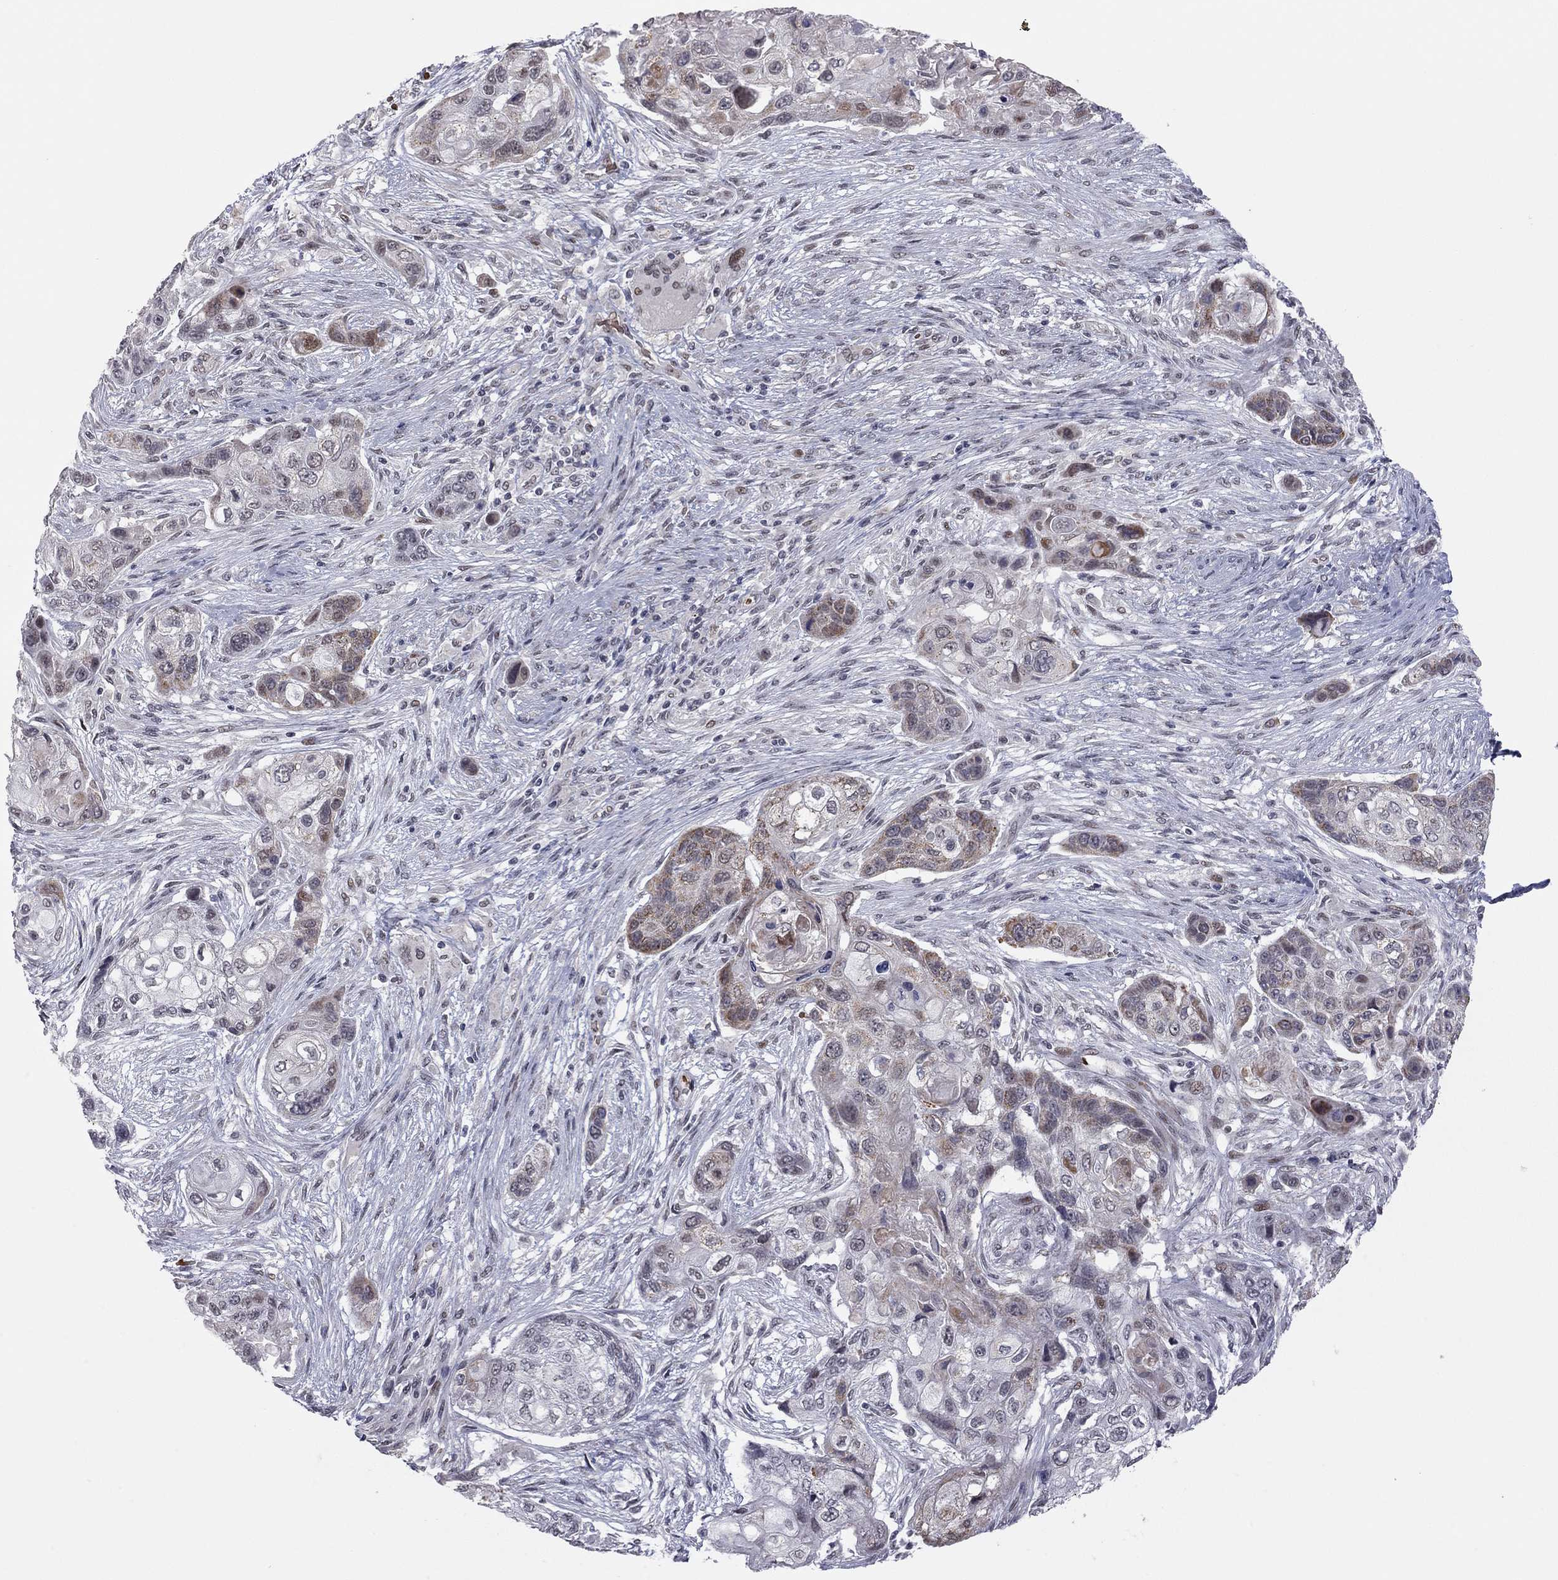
{"staining": {"intensity": "strong", "quantity": "<25%", "location": "cytoplasmic/membranous"}, "tissue": "lung cancer", "cell_type": "Tumor cells", "image_type": "cancer", "snomed": [{"axis": "morphology", "description": "Squamous cell carcinoma, NOS"}, {"axis": "topography", "description": "Lung"}], "caption": "Strong cytoplasmic/membranous protein expression is present in about <25% of tumor cells in lung cancer (squamous cell carcinoma).", "gene": "MC3R", "patient": {"sex": "male", "age": 69}}